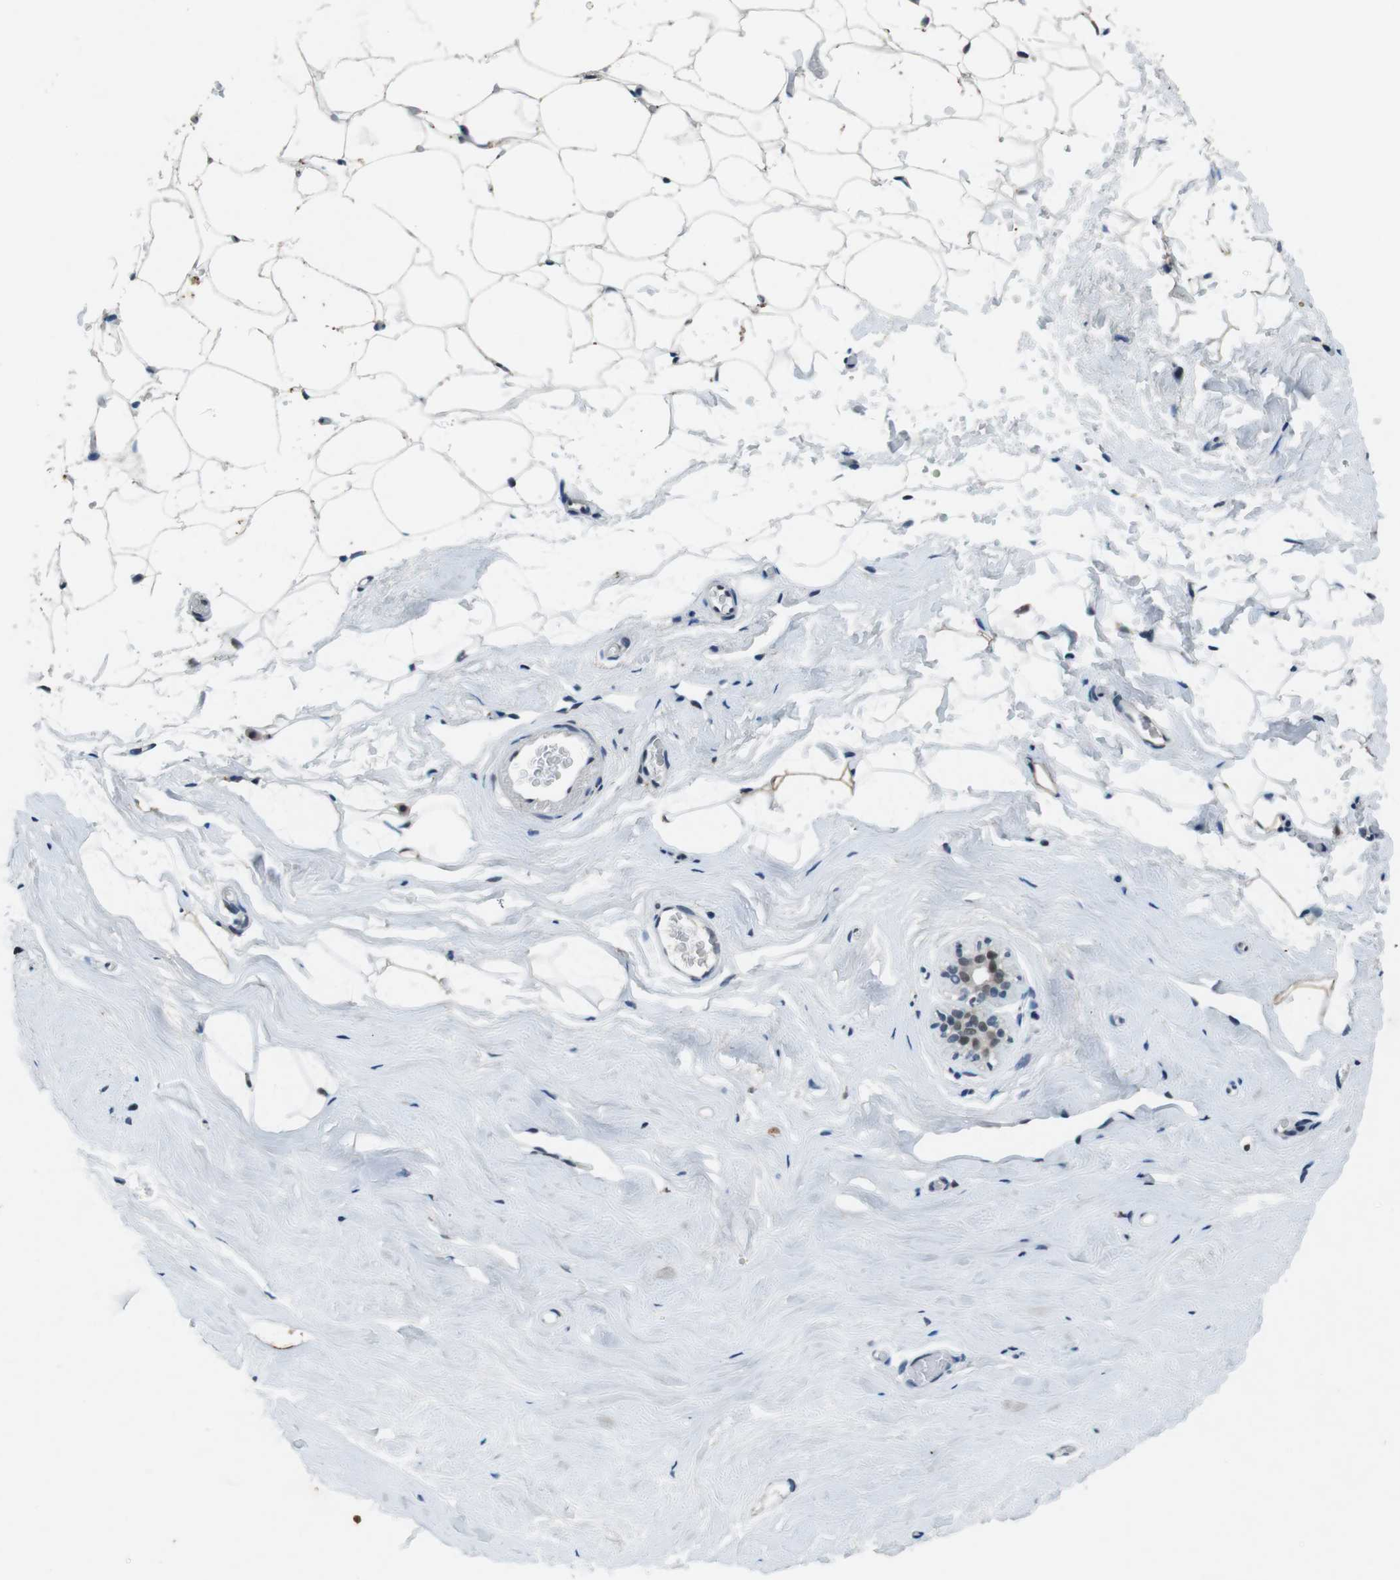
{"staining": {"intensity": "weak", "quantity": "<25%", "location": "cytoplasmic/membranous"}, "tissue": "breast", "cell_type": "Adipocytes", "image_type": "normal", "snomed": [{"axis": "morphology", "description": "Normal tissue, NOS"}, {"axis": "topography", "description": "Breast"}], "caption": "An image of human breast is negative for staining in adipocytes. (Stains: DAB (3,3'-diaminobenzidine) immunohistochemistry with hematoxylin counter stain, Microscopy: brightfield microscopy at high magnification).", "gene": "USP7", "patient": {"sex": "female", "age": 75}}